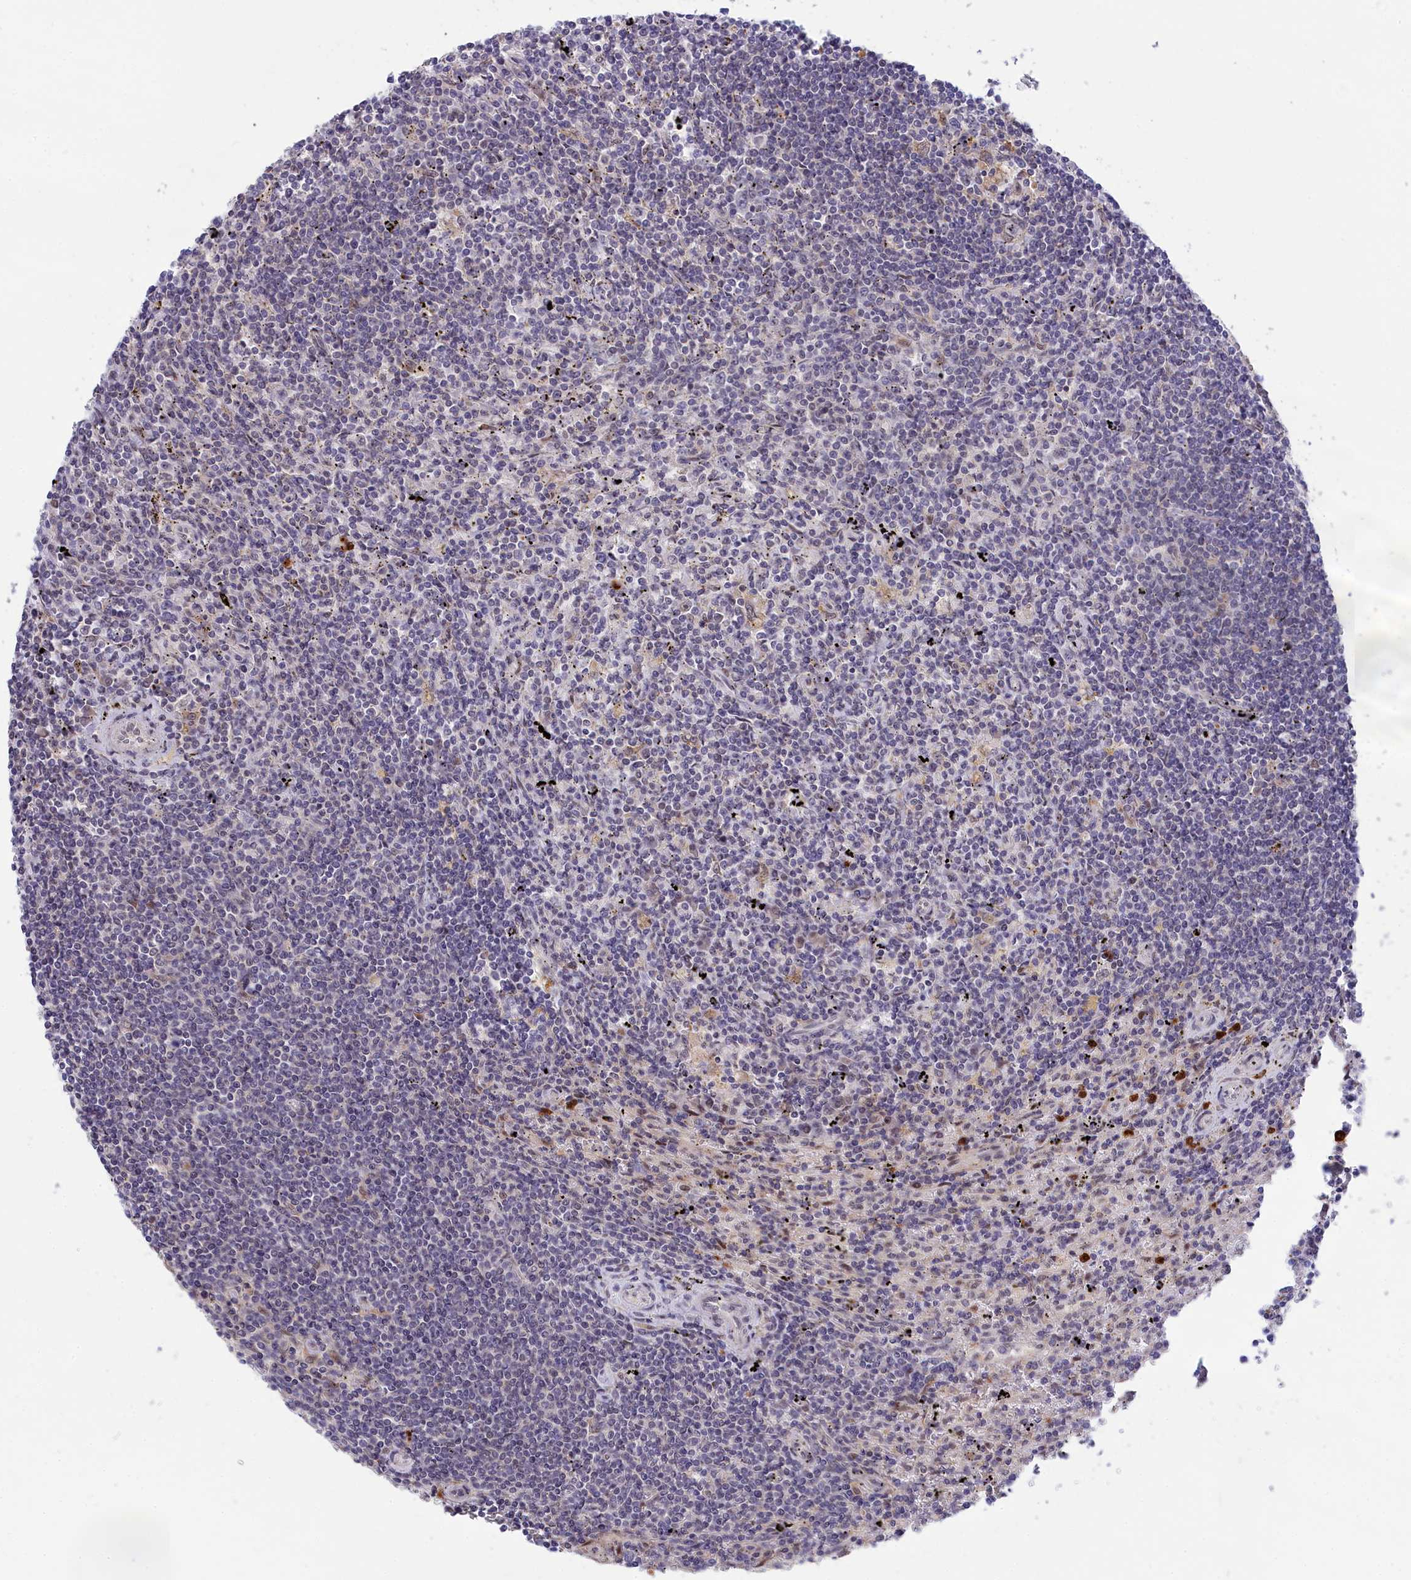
{"staining": {"intensity": "negative", "quantity": "none", "location": "none"}, "tissue": "lymphoma", "cell_type": "Tumor cells", "image_type": "cancer", "snomed": [{"axis": "morphology", "description": "Malignant lymphoma, non-Hodgkin's type, Low grade"}, {"axis": "topography", "description": "Spleen"}], "caption": "Tumor cells are negative for protein expression in human malignant lymphoma, non-Hodgkin's type (low-grade). The staining is performed using DAB (3,3'-diaminobenzidine) brown chromogen with nuclei counter-stained in using hematoxylin.", "gene": "KCTD14", "patient": {"sex": "male", "age": 76}}